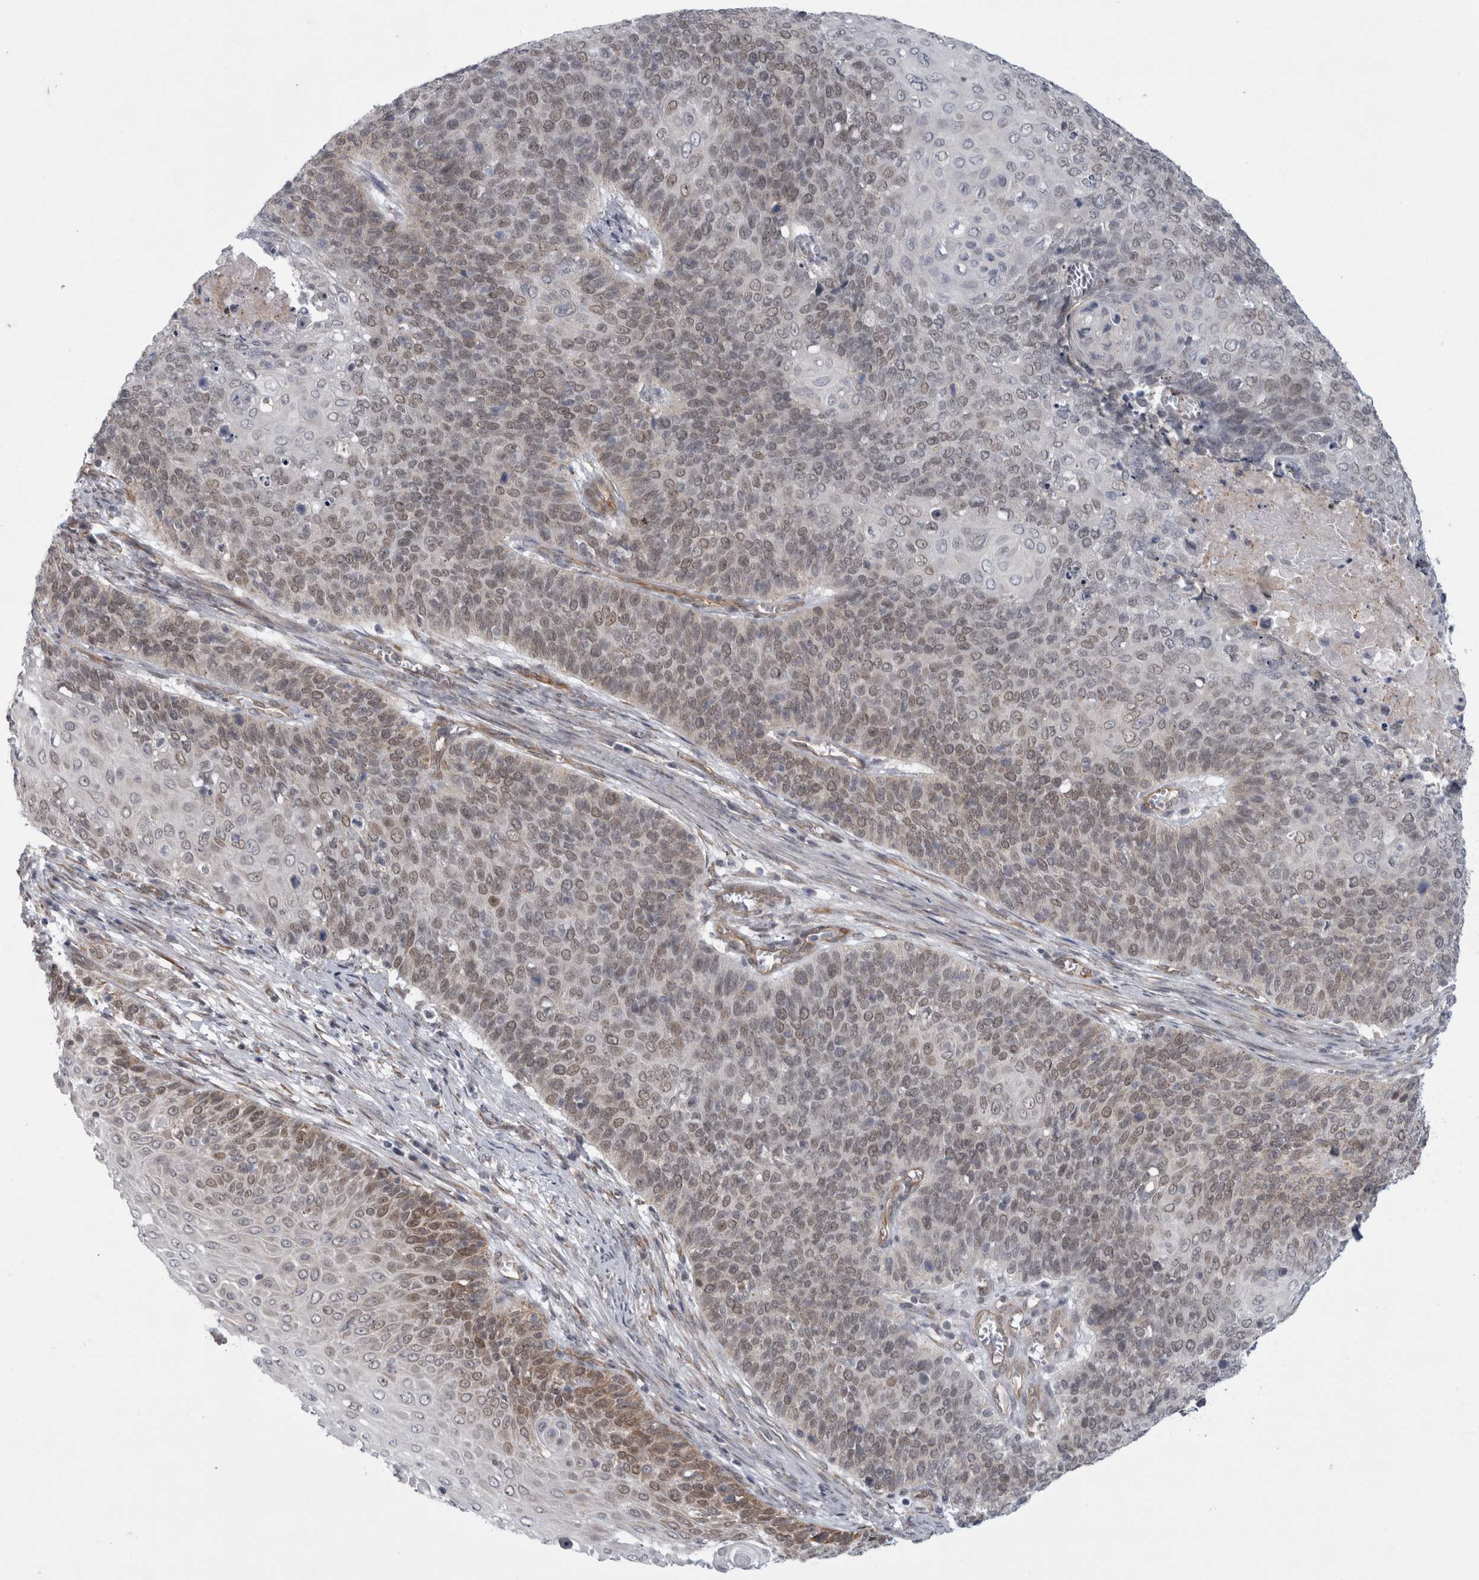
{"staining": {"intensity": "weak", "quantity": "25%-75%", "location": "nuclear"}, "tissue": "cervical cancer", "cell_type": "Tumor cells", "image_type": "cancer", "snomed": [{"axis": "morphology", "description": "Squamous cell carcinoma, NOS"}, {"axis": "topography", "description": "Cervix"}], "caption": "The immunohistochemical stain labels weak nuclear expression in tumor cells of squamous cell carcinoma (cervical) tissue.", "gene": "PARP11", "patient": {"sex": "female", "age": 39}}